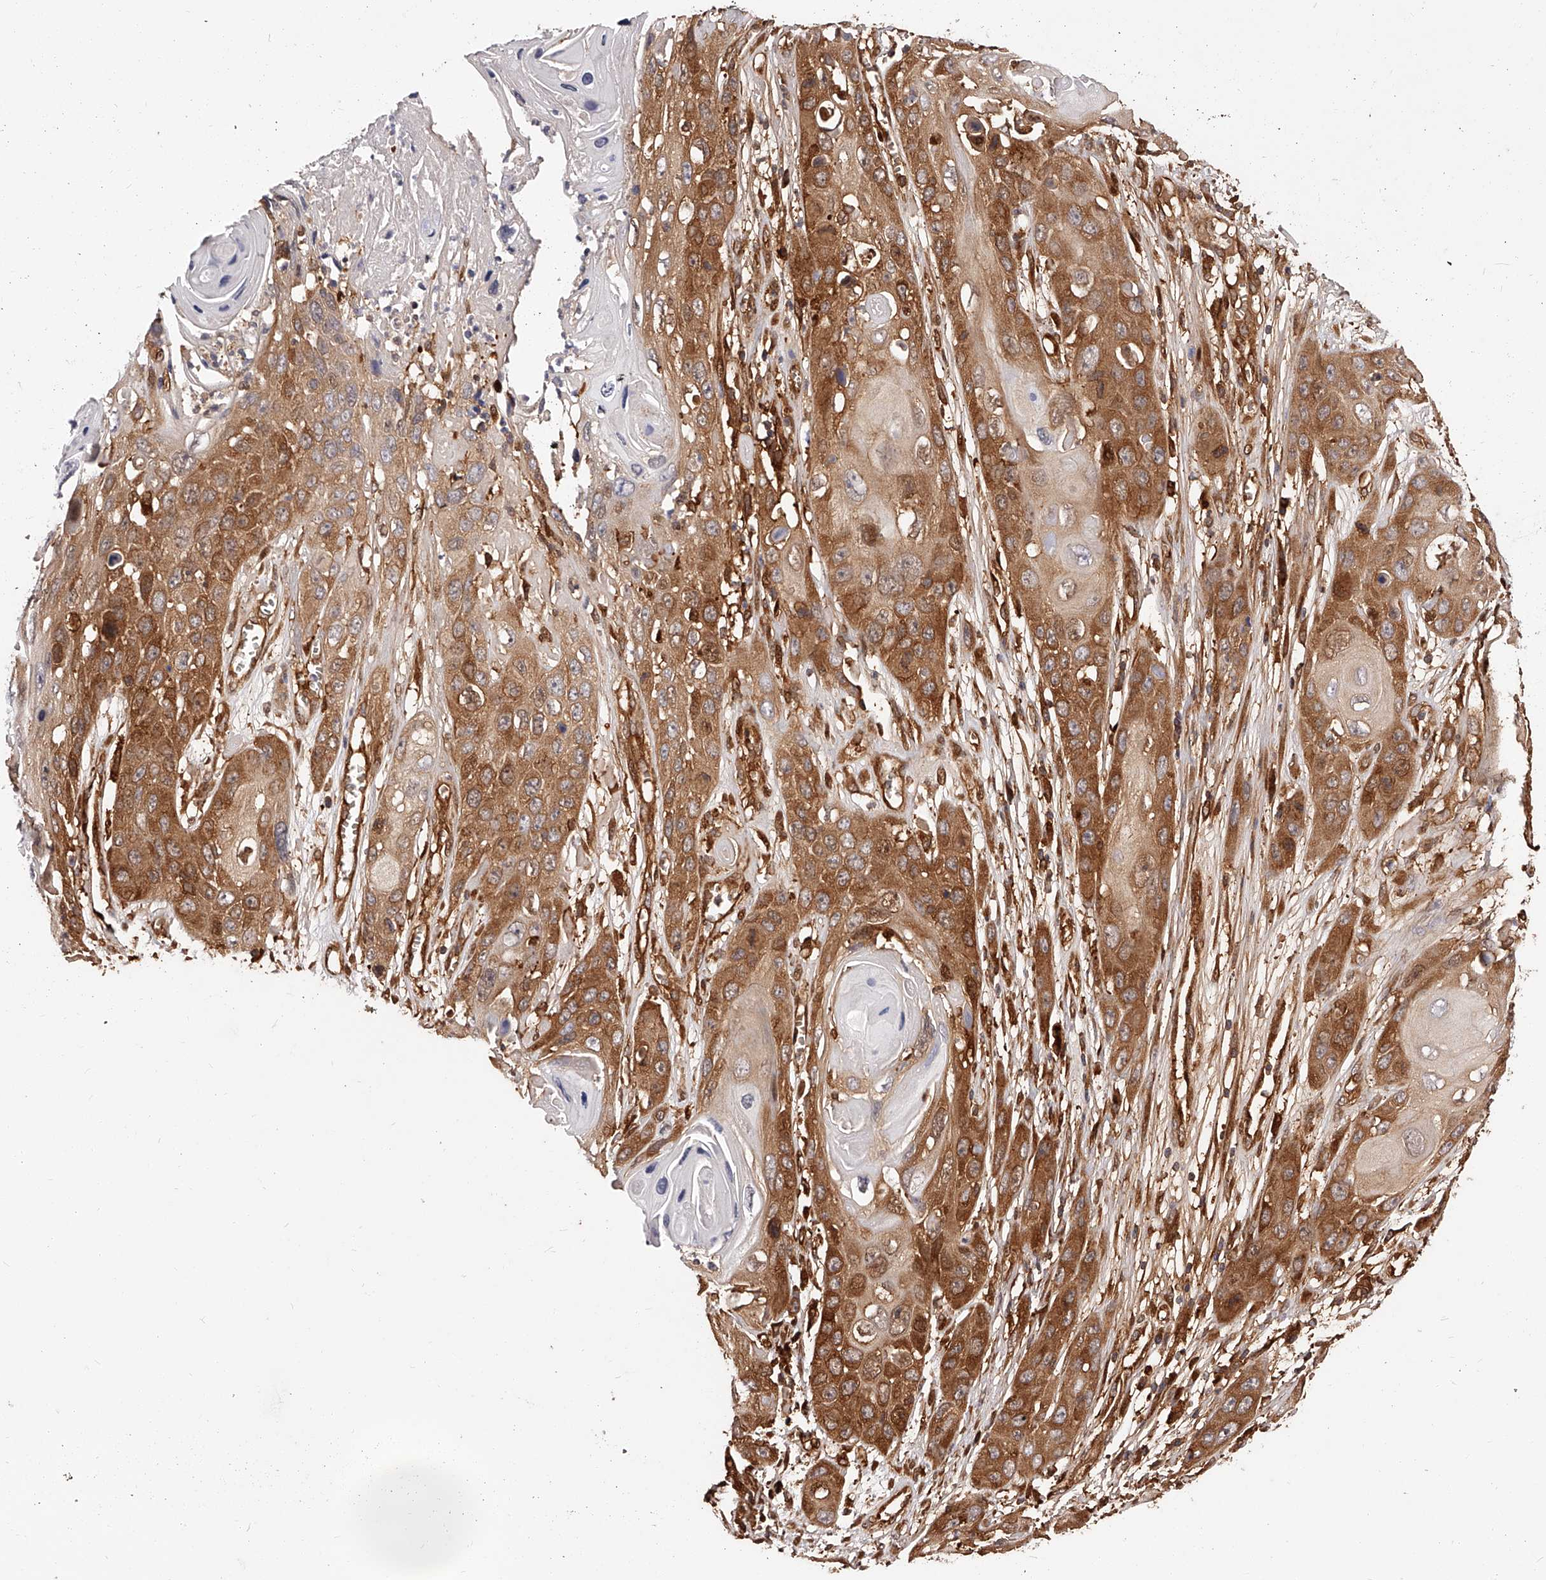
{"staining": {"intensity": "moderate", "quantity": ">75%", "location": "cytoplasmic/membranous"}, "tissue": "skin cancer", "cell_type": "Tumor cells", "image_type": "cancer", "snomed": [{"axis": "morphology", "description": "Squamous cell carcinoma, NOS"}, {"axis": "topography", "description": "Skin"}], "caption": "High-power microscopy captured an IHC histopathology image of skin cancer (squamous cell carcinoma), revealing moderate cytoplasmic/membranous expression in about >75% of tumor cells.", "gene": "LAP3", "patient": {"sex": "male", "age": 55}}